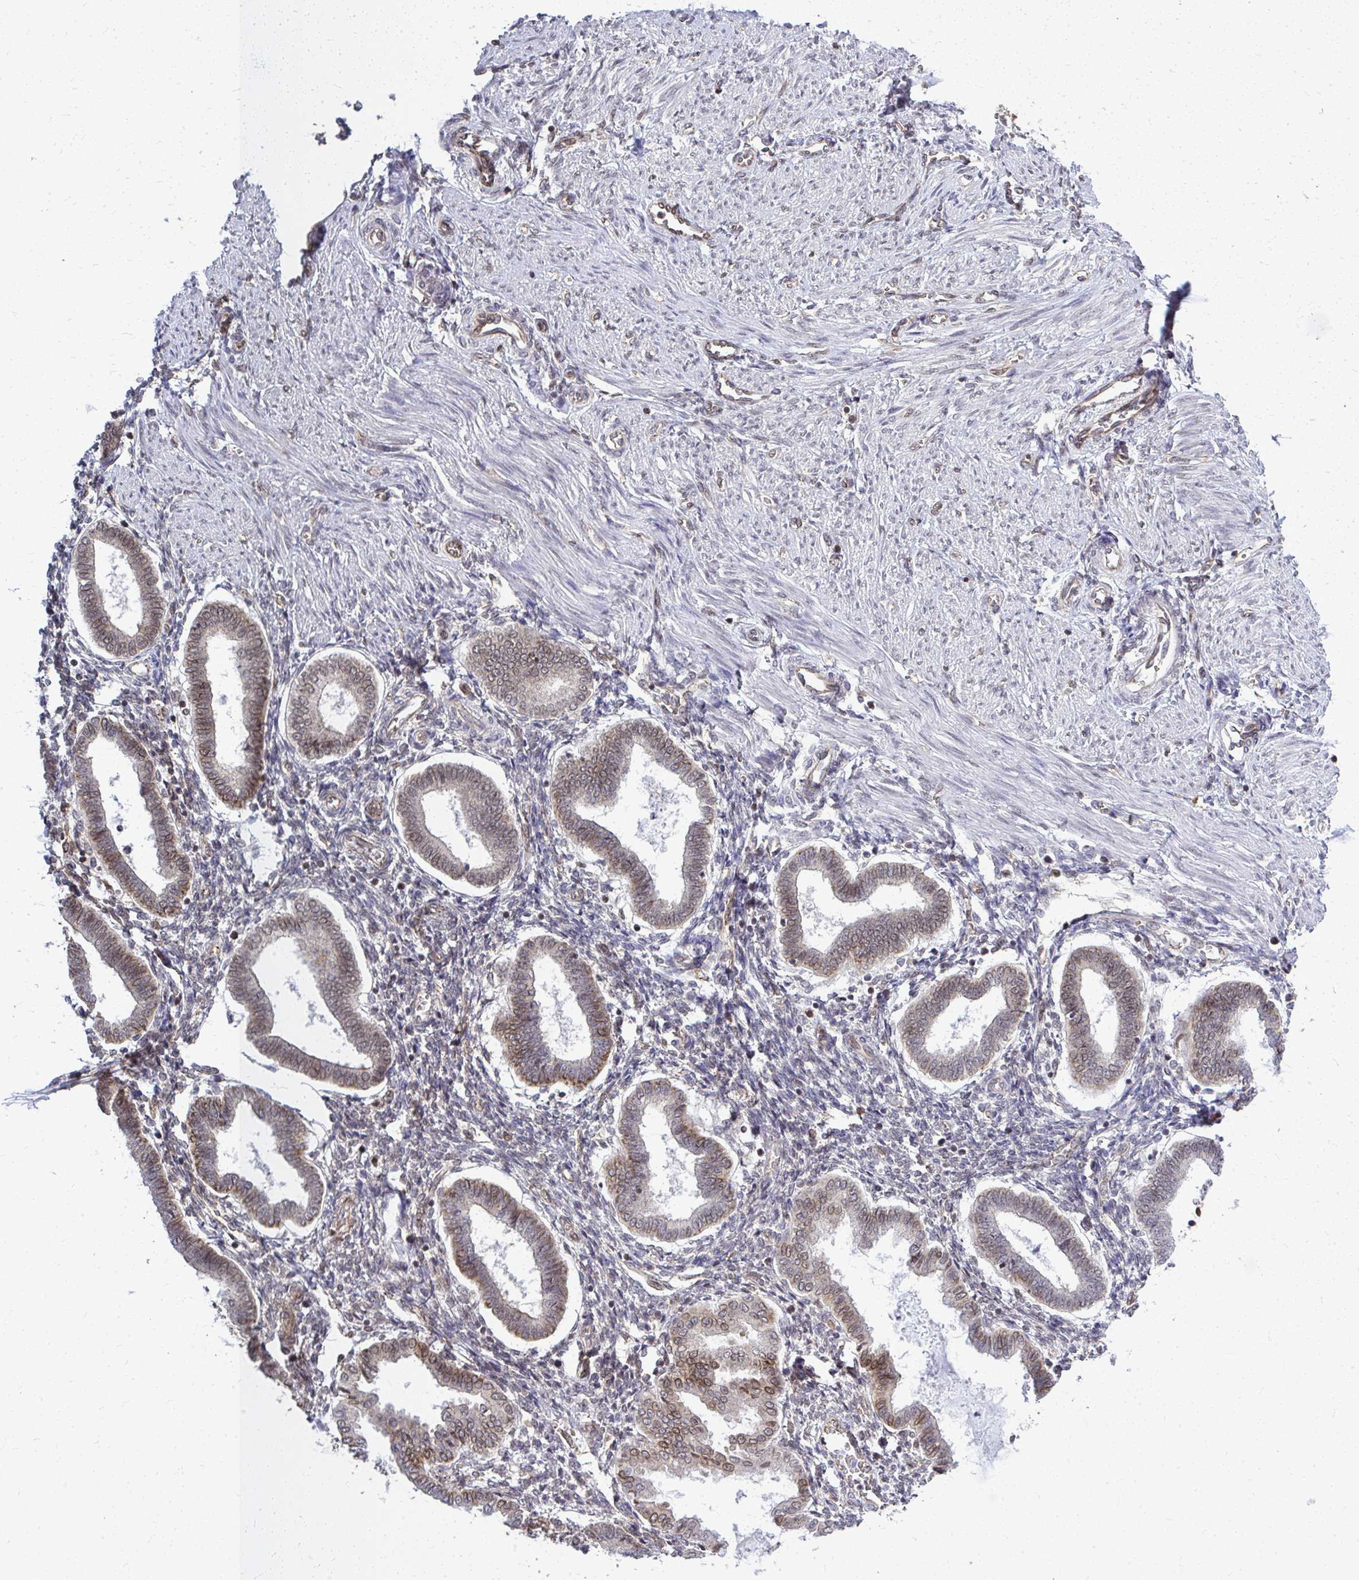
{"staining": {"intensity": "moderate", "quantity": "25%-75%", "location": "nuclear"}, "tissue": "endometrium", "cell_type": "Cells in endometrial stroma", "image_type": "normal", "snomed": [{"axis": "morphology", "description": "Normal tissue, NOS"}, {"axis": "topography", "description": "Endometrium"}], "caption": "Immunohistochemical staining of normal human endometrium exhibits moderate nuclear protein positivity in about 25%-75% of cells in endometrial stroma. (IHC, brightfield microscopy, high magnification).", "gene": "XPO1", "patient": {"sex": "female", "age": 24}}